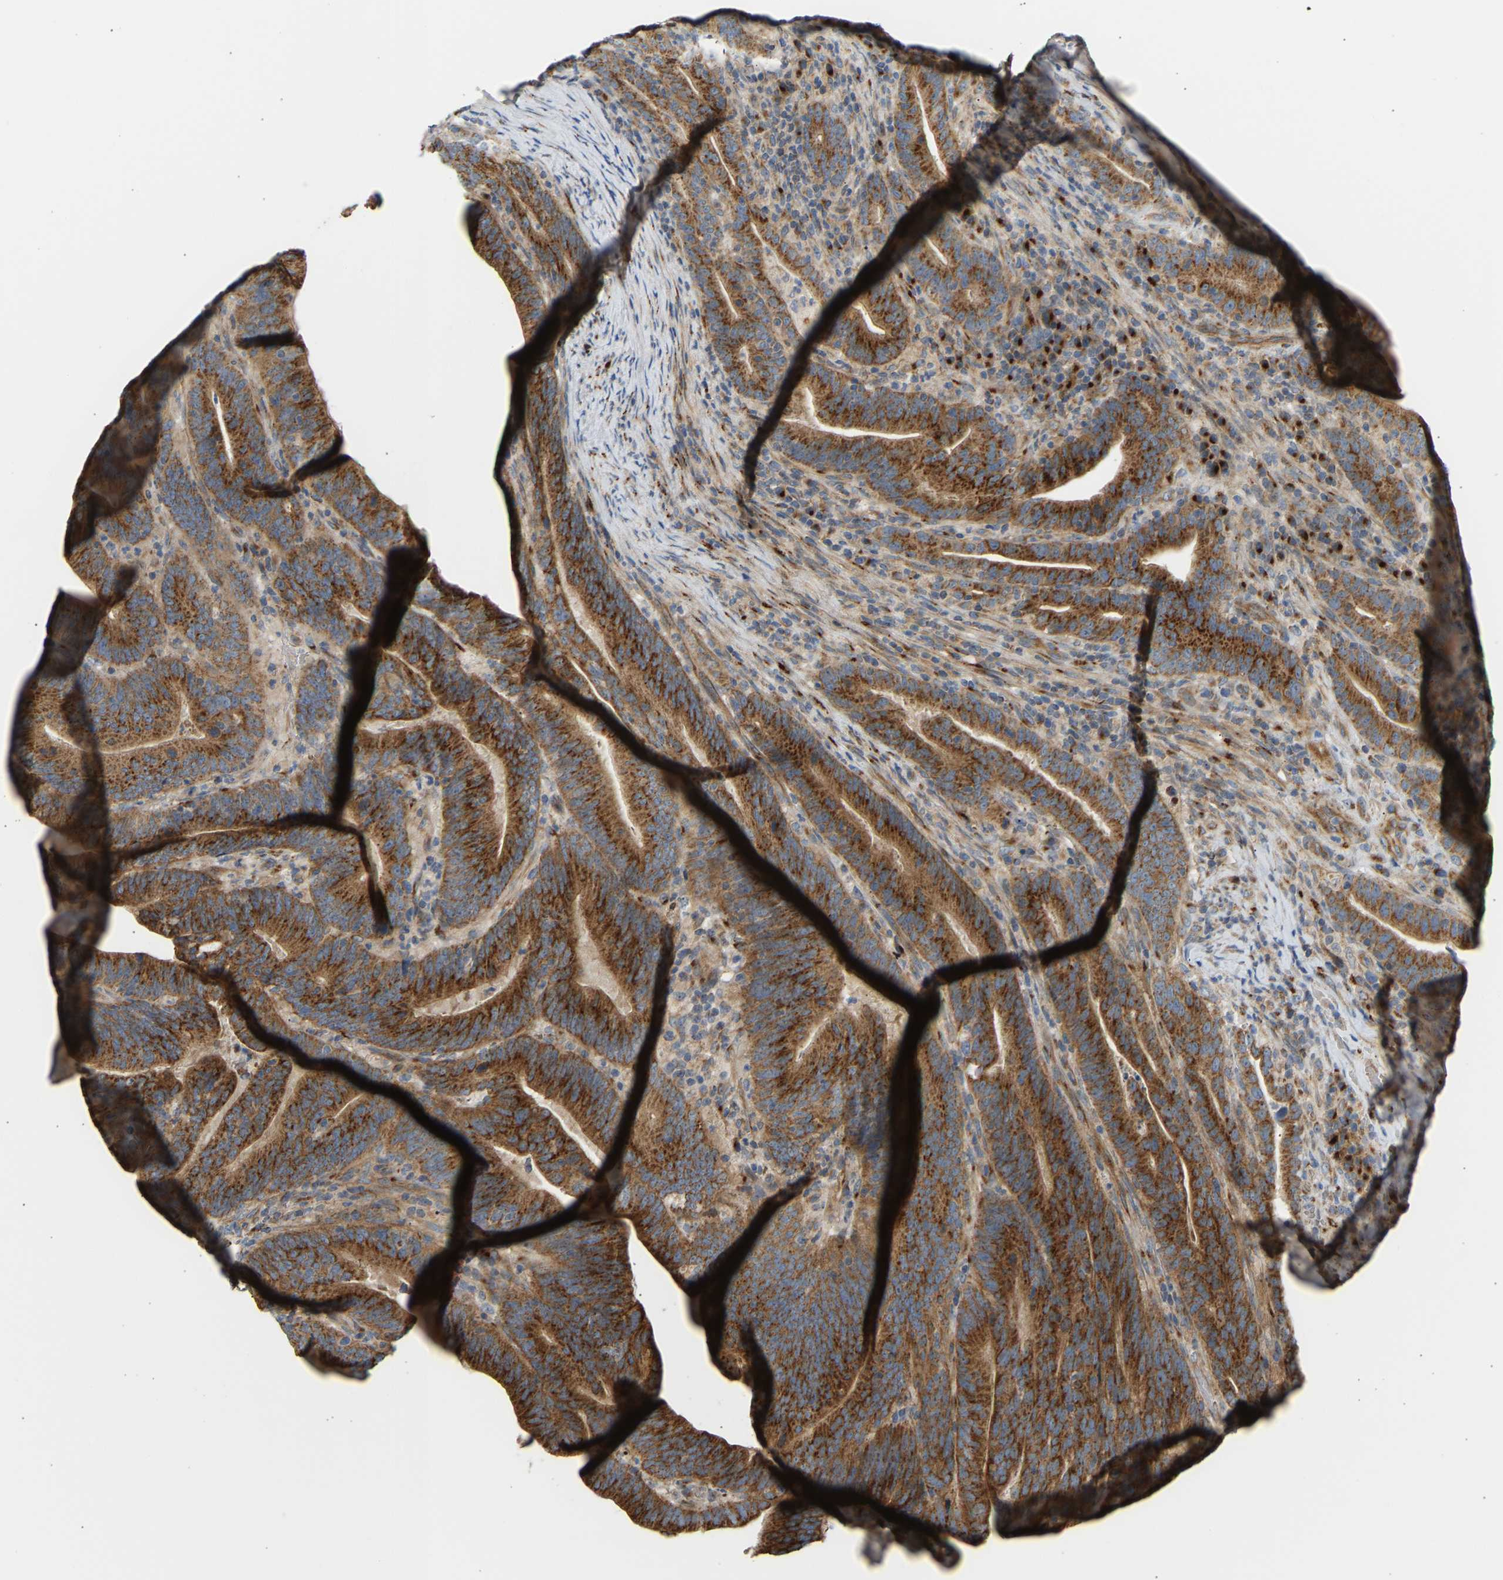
{"staining": {"intensity": "strong", "quantity": ">75%", "location": "cytoplasmic/membranous"}, "tissue": "colorectal cancer", "cell_type": "Tumor cells", "image_type": "cancer", "snomed": [{"axis": "morphology", "description": "Adenocarcinoma, NOS"}, {"axis": "topography", "description": "Colon"}], "caption": "The immunohistochemical stain highlights strong cytoplasmic/membranous staining in tumor cells of adenocarcinoma (colorectal) tissue.", "gene": "YIPF2", "patient": {"sex": "female", "age": 66}}